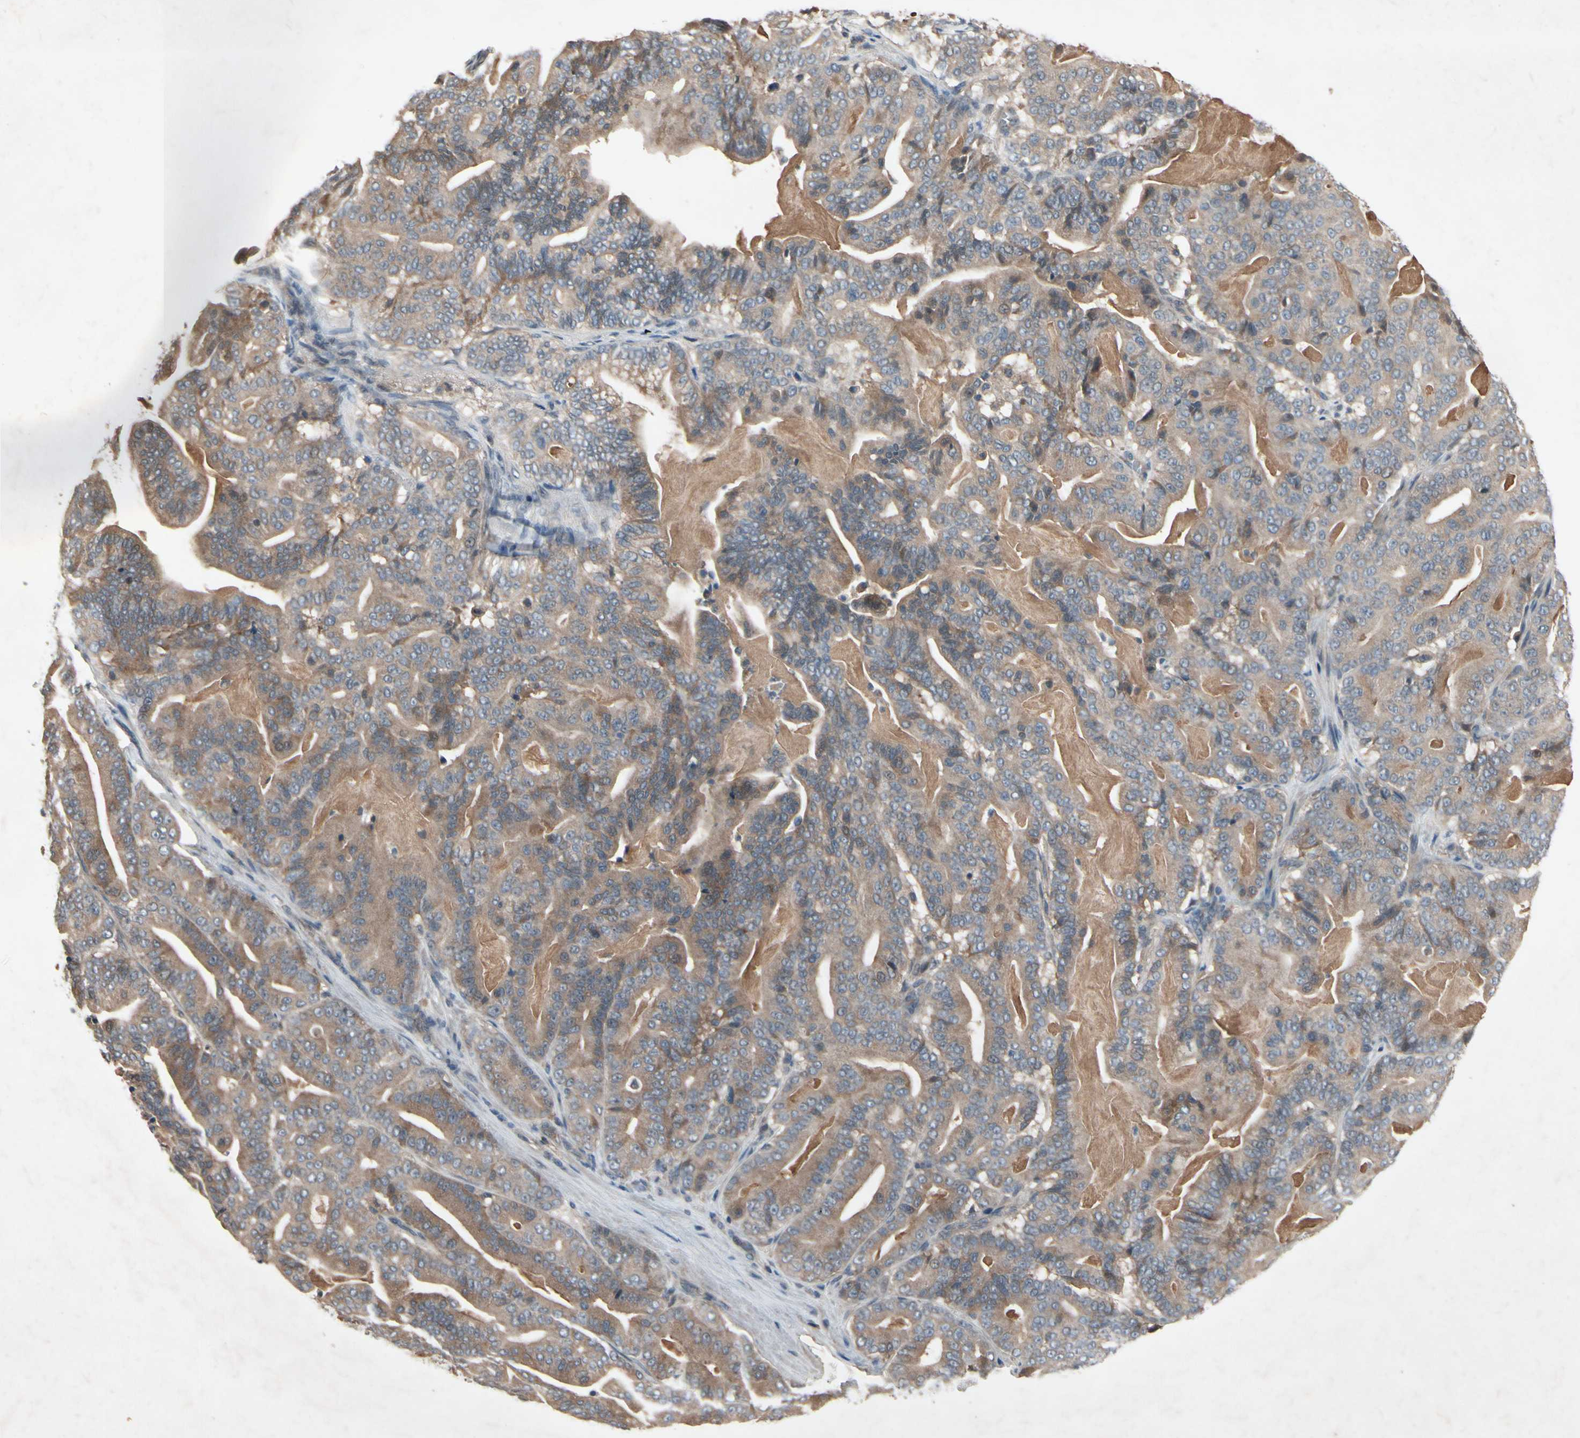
{"staining": {"intensity": "moderate", "quantity": ">75%", "location": "cytoplasmic/membranous"}, "tissue": "pancreatic cancer", "cell_type": "Tumor cells", "image_type": "cancer", "snomed": [{"axis": "morphology", "description": "Adenocarcinoma, NOS"}, {"axis": "topography", "description": "Pancreas"}], "caption": "Moderate cytoplasmic/membranous expression for a protein is appreciated in about >75% of tumor cells of pancreatic cancer using immunohistochemistry (IHC).", "gene": "NSF", "patient": {"sex": "male", "age": 63}}